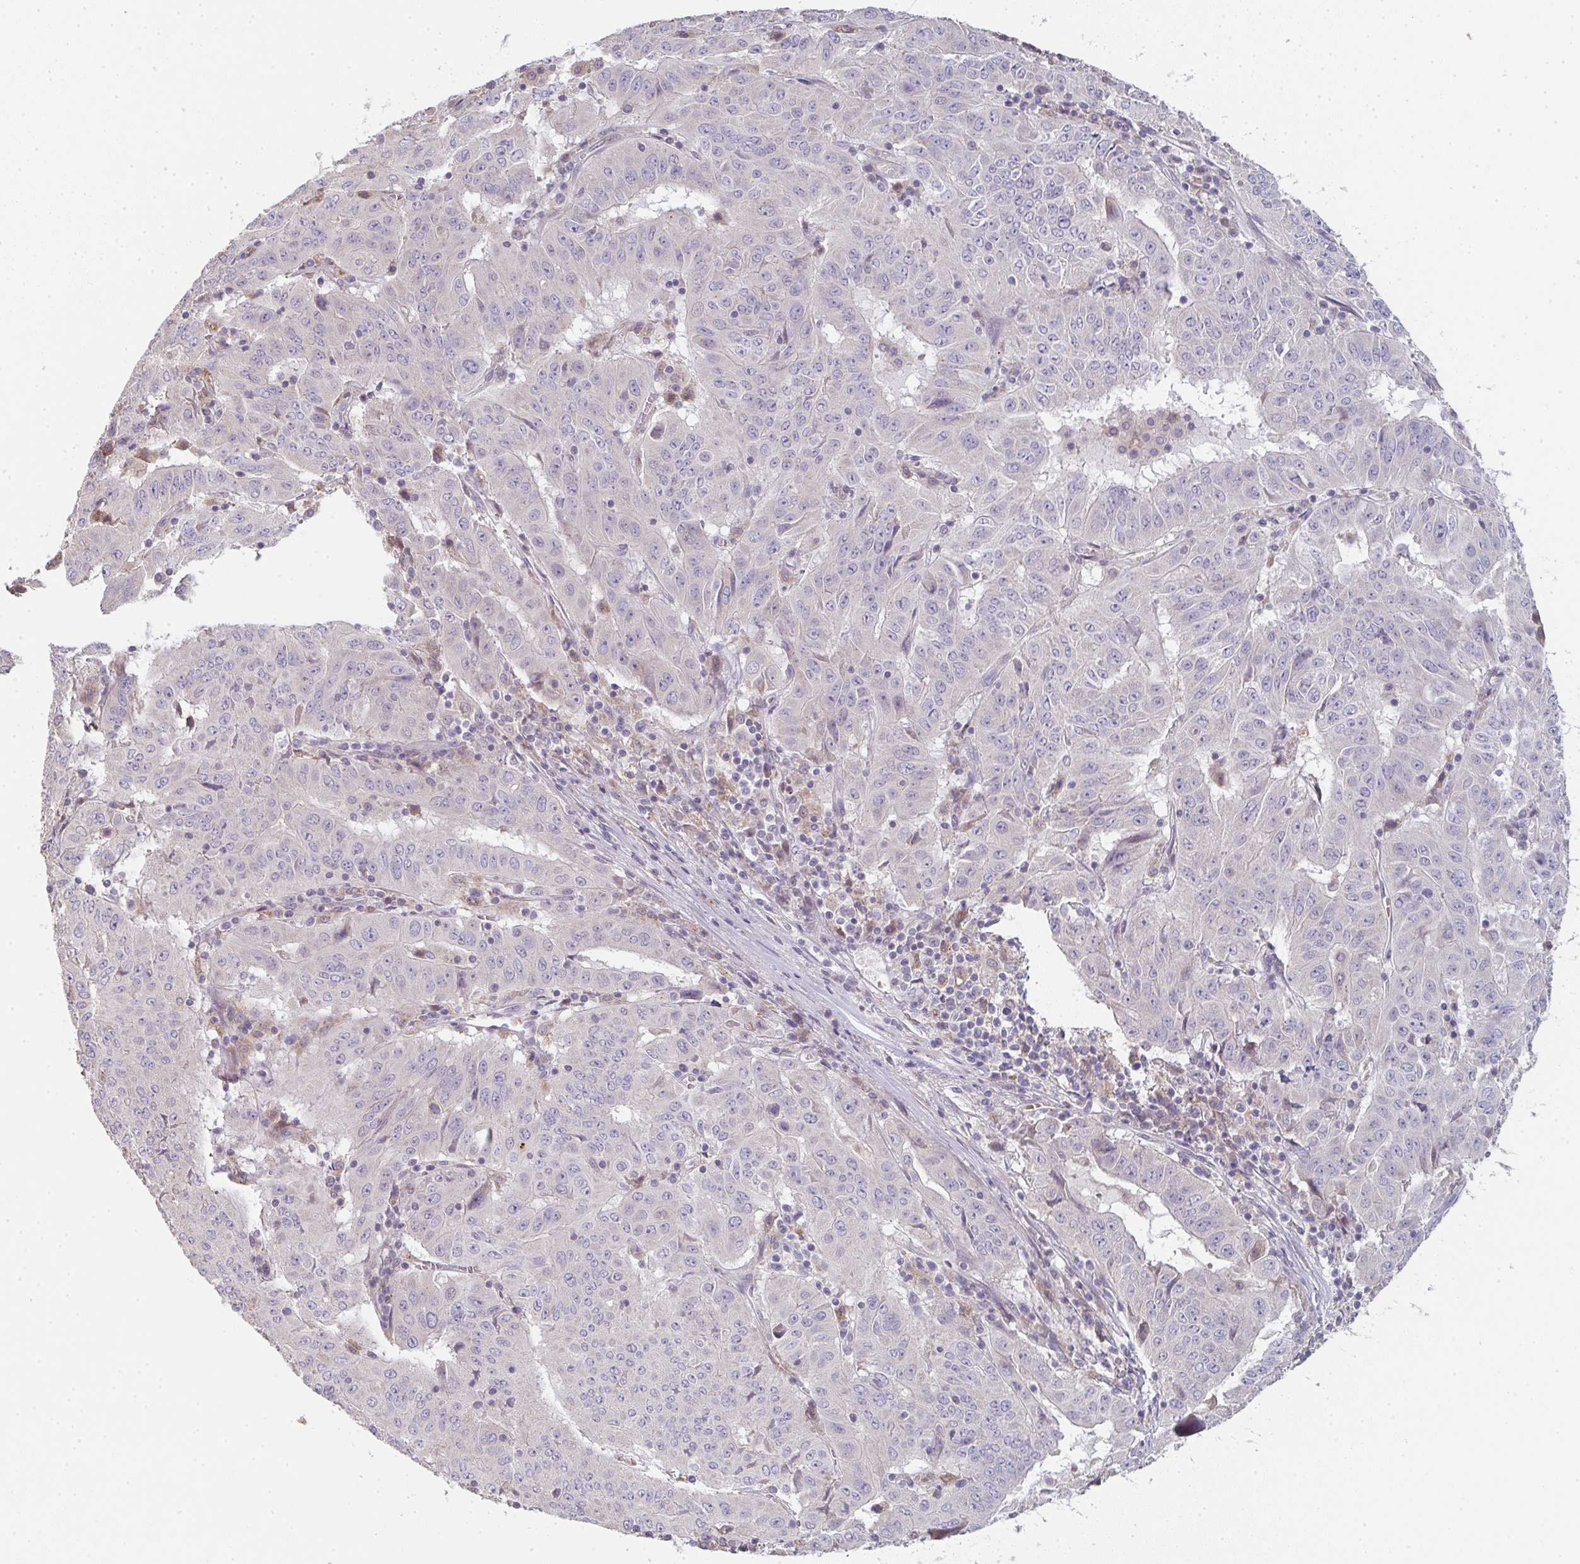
{"staining": {"intensity": "negative", "quantity": "none", "location": "none"}, "tissue": "pancreatic cancer", "cell_type": "Tumor cells", "image_type": "cancer", "snomed": [{"axis": "morphology", "description": "Adenocarcinoma, NOS"}, {"axis": "topography", "description": "Pancreas"}], "caption": "Tumor cells show no significant positivity in pancreatic adenocarcinoma.", "gene": "TMEM237", "patient": {"sex": "male", "age": 63}}